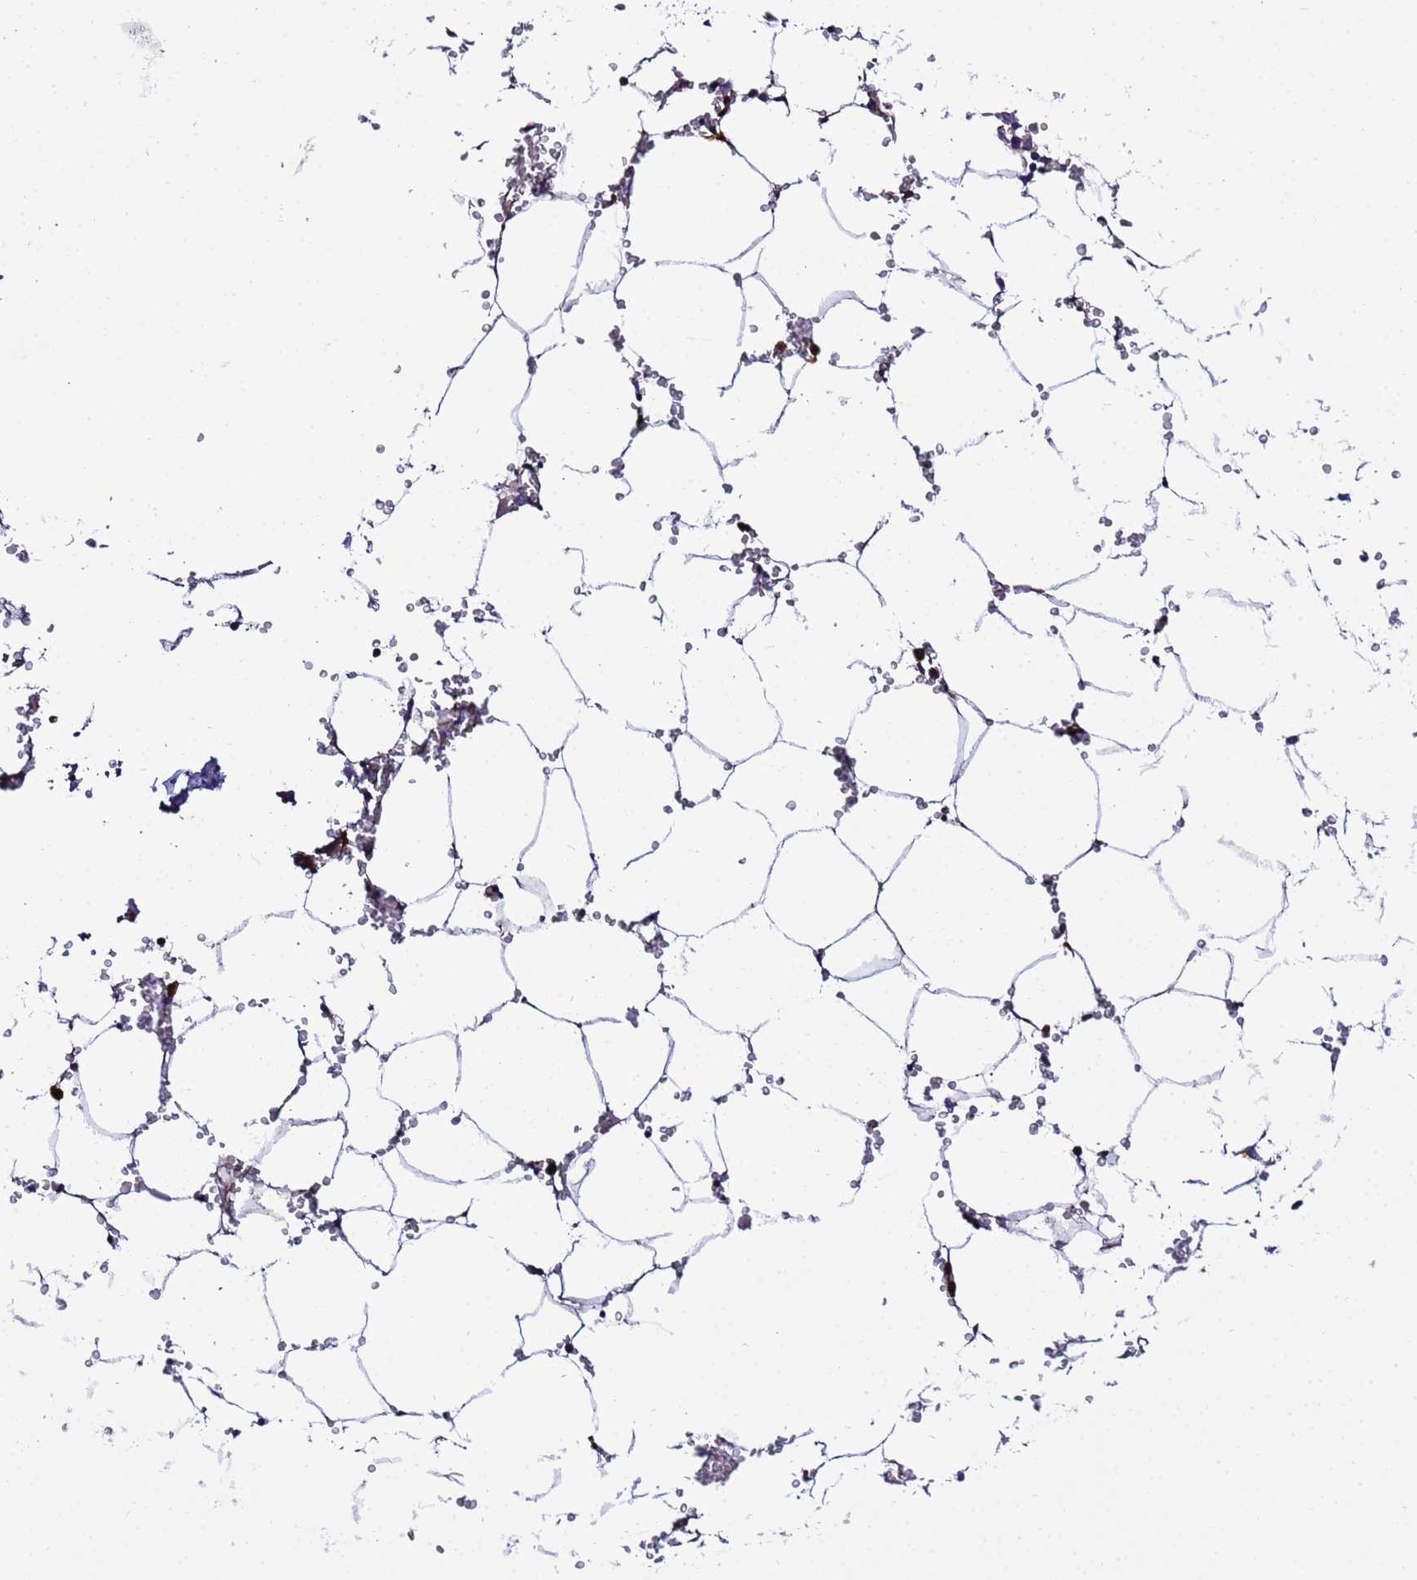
{"staining": {"intensity": "strong", "quantity": "<25%", "location": "cytoplasmic/membranous"}, "tissue": "bone marrow", "cell_type": "Hematopoietic cells", "image_type": "normal", "snomed": [{"axis": "morphology", "description": "Normal tissue, NOS"}, {"axis": "topography", "description": "Bone marrow"}], "caption": "Immunohistochemical staining of benign human bone marrow shows medium levels of strong cytoplasmic/membranous positivity in approximately <25% of hematopoietic cells.", "gene": "JRKL", "patient": {"sex": "male", "age": 70}}